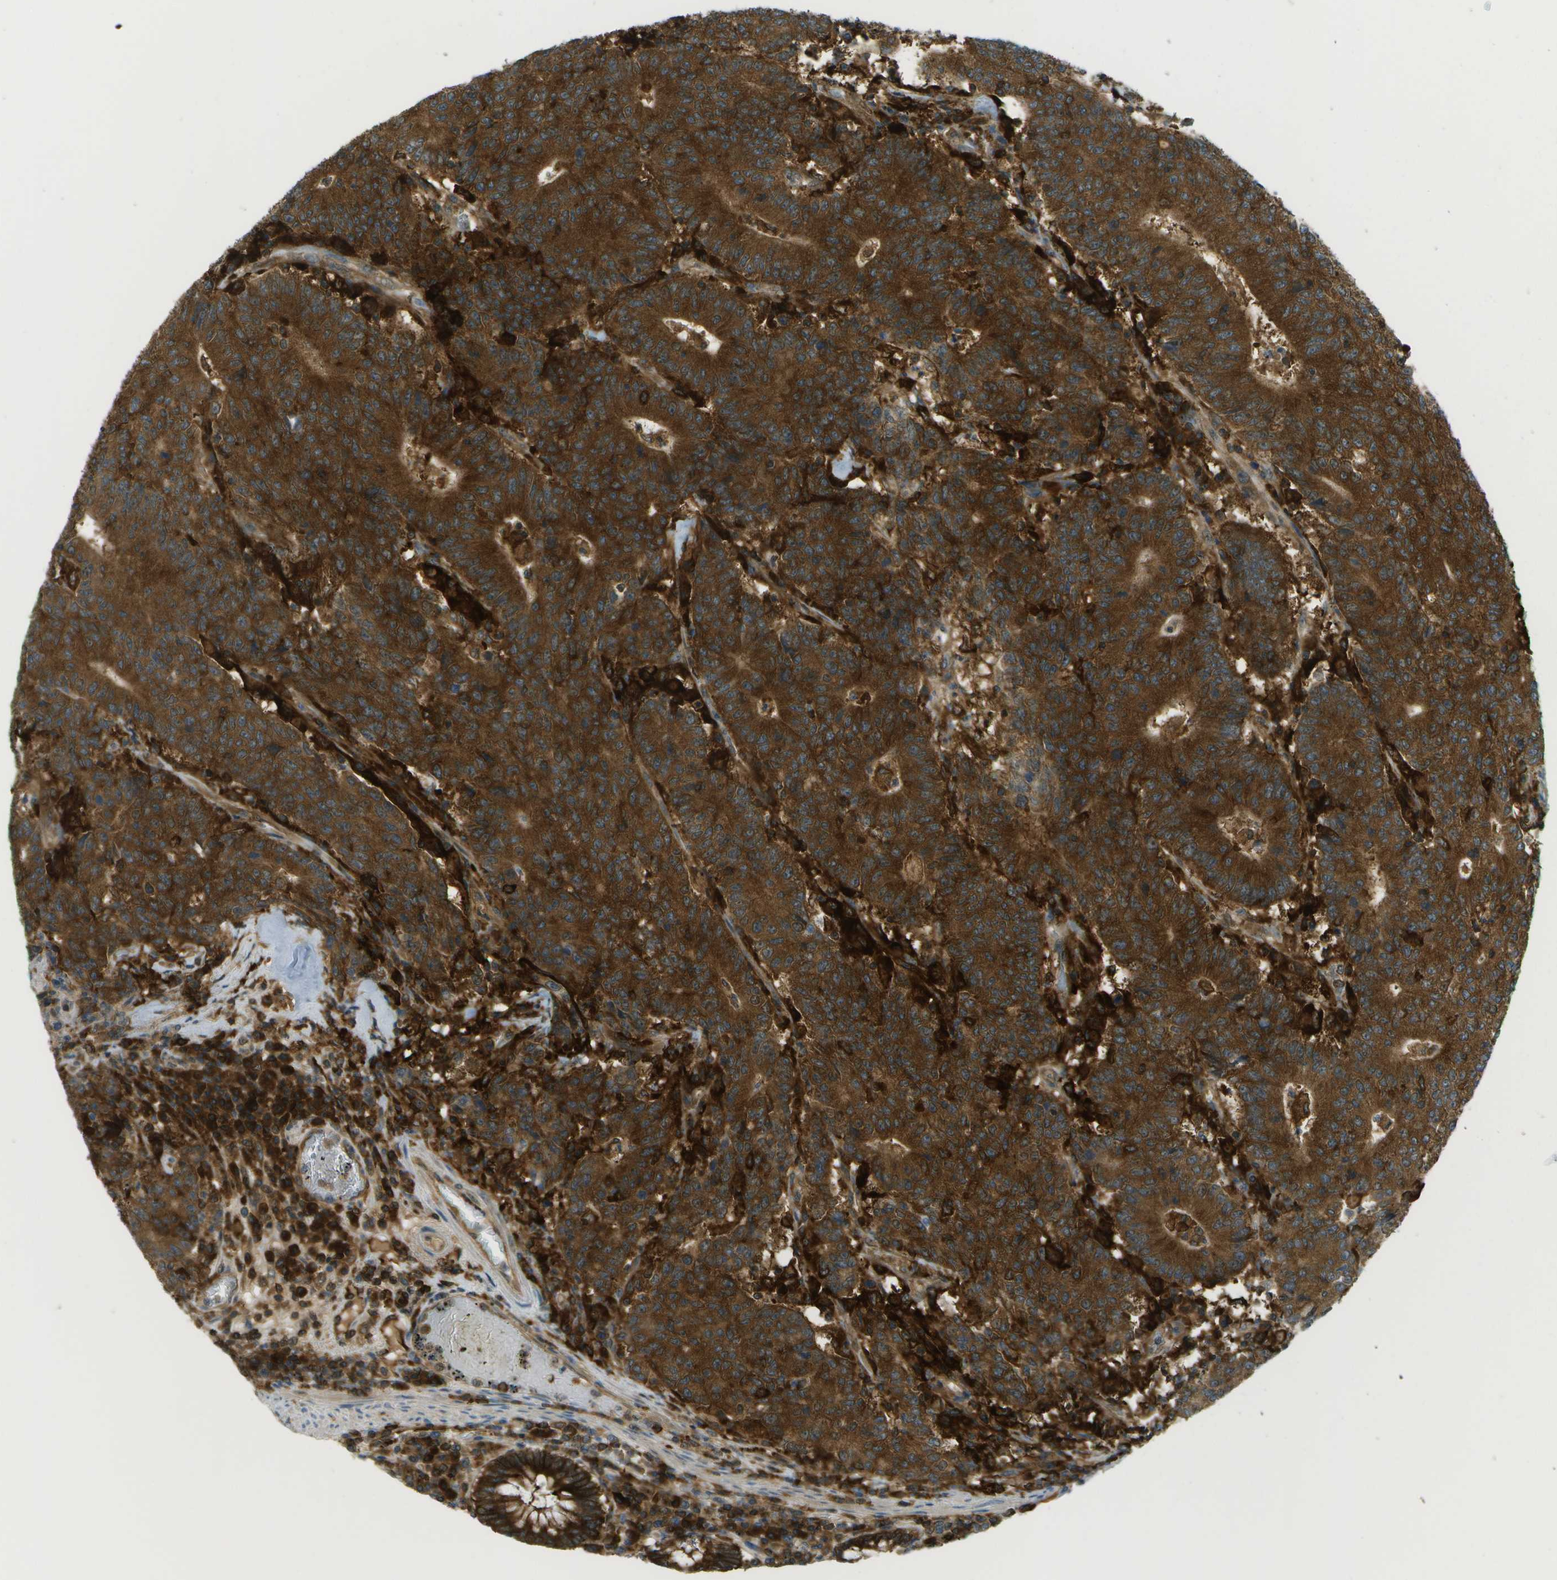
{"staining": {"intensity": "moderate", "quantity": ">75%", "location": "cytoplasmic/membranous"}, "tissue": "colorectal cancer", "cell_type": "Tumor cells", "image_type": "cancer", "snomed": [{"axis": "morphology", "description": "Normal tissue, NOS"}, {"axis": "morphology", "description": "Adenocarcinoma, NOS"}, {"axis": "topography", "description": "Colon"}], "caption": "Immunohistochemistry micrograph of neoplastic tissue: colorectal cancer stained using immunohistochemistry exhibits medium levels of moderate protein expression localized specifically in the cytoplasmic/membranous of tumor cells, appearing as a cytoplasmic/membranous brown color.", "gene": "TMTC1", "patient": {"sex": "female", "age": 75}}